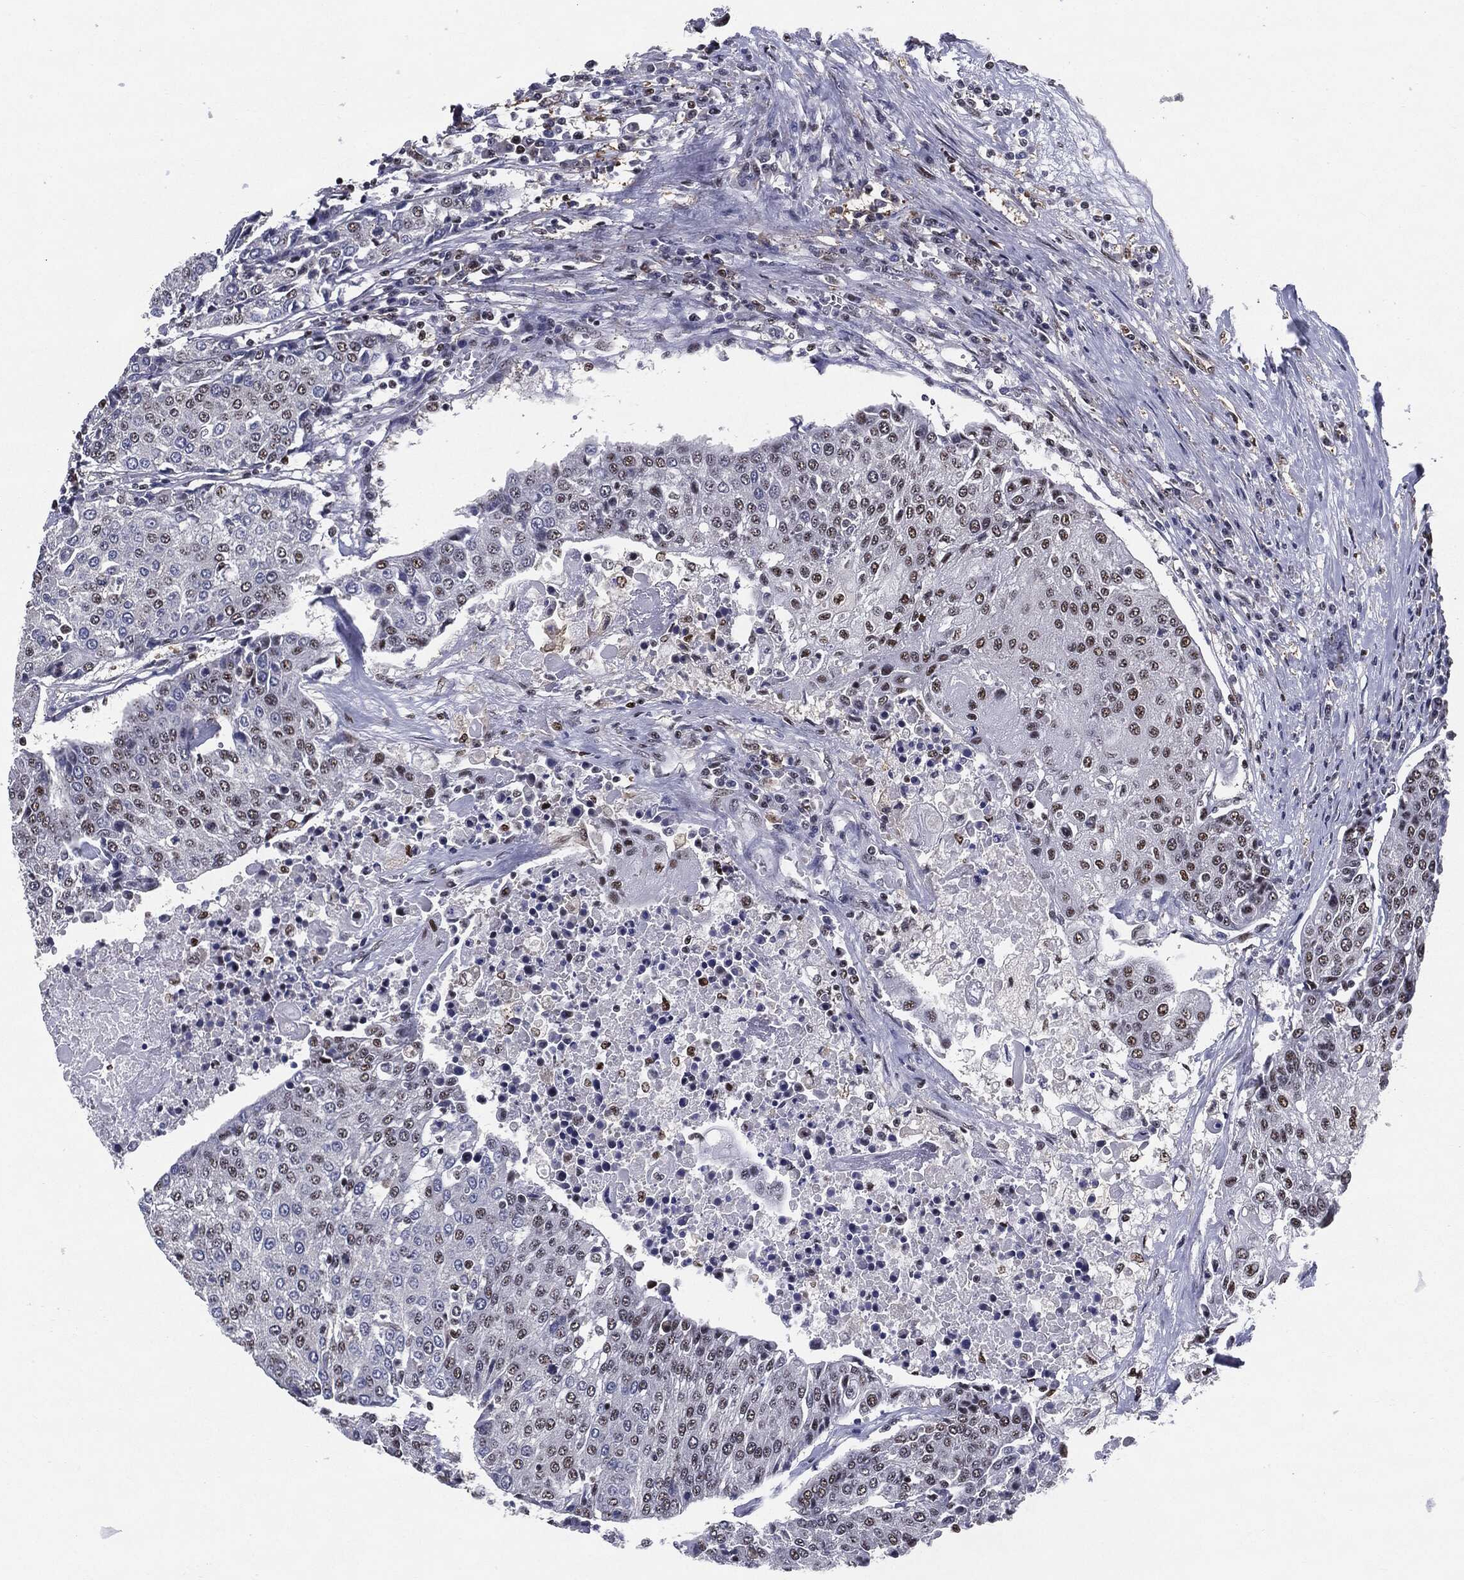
{"staining": {"intensity": "weak", "quantity": "25%-75%", "location": "nuclear"}, "tissue": "urothelial cancer", "cell_type": "Tumor cells", "image_type": "cancer", "snomed": [{"axis": "morphology", "description": "Urothelial carcinoma, High grade"}, {"axis": "topography", "description": "Urinary bladder"}], "caption": "Urothelial carcinoma (high-grade) stained with a brown dye displays weak nuclear positive staining in about 25%-75% of tumor cells.", "gene": "JUN", "patient": {"sex": "female", "age": 85}}